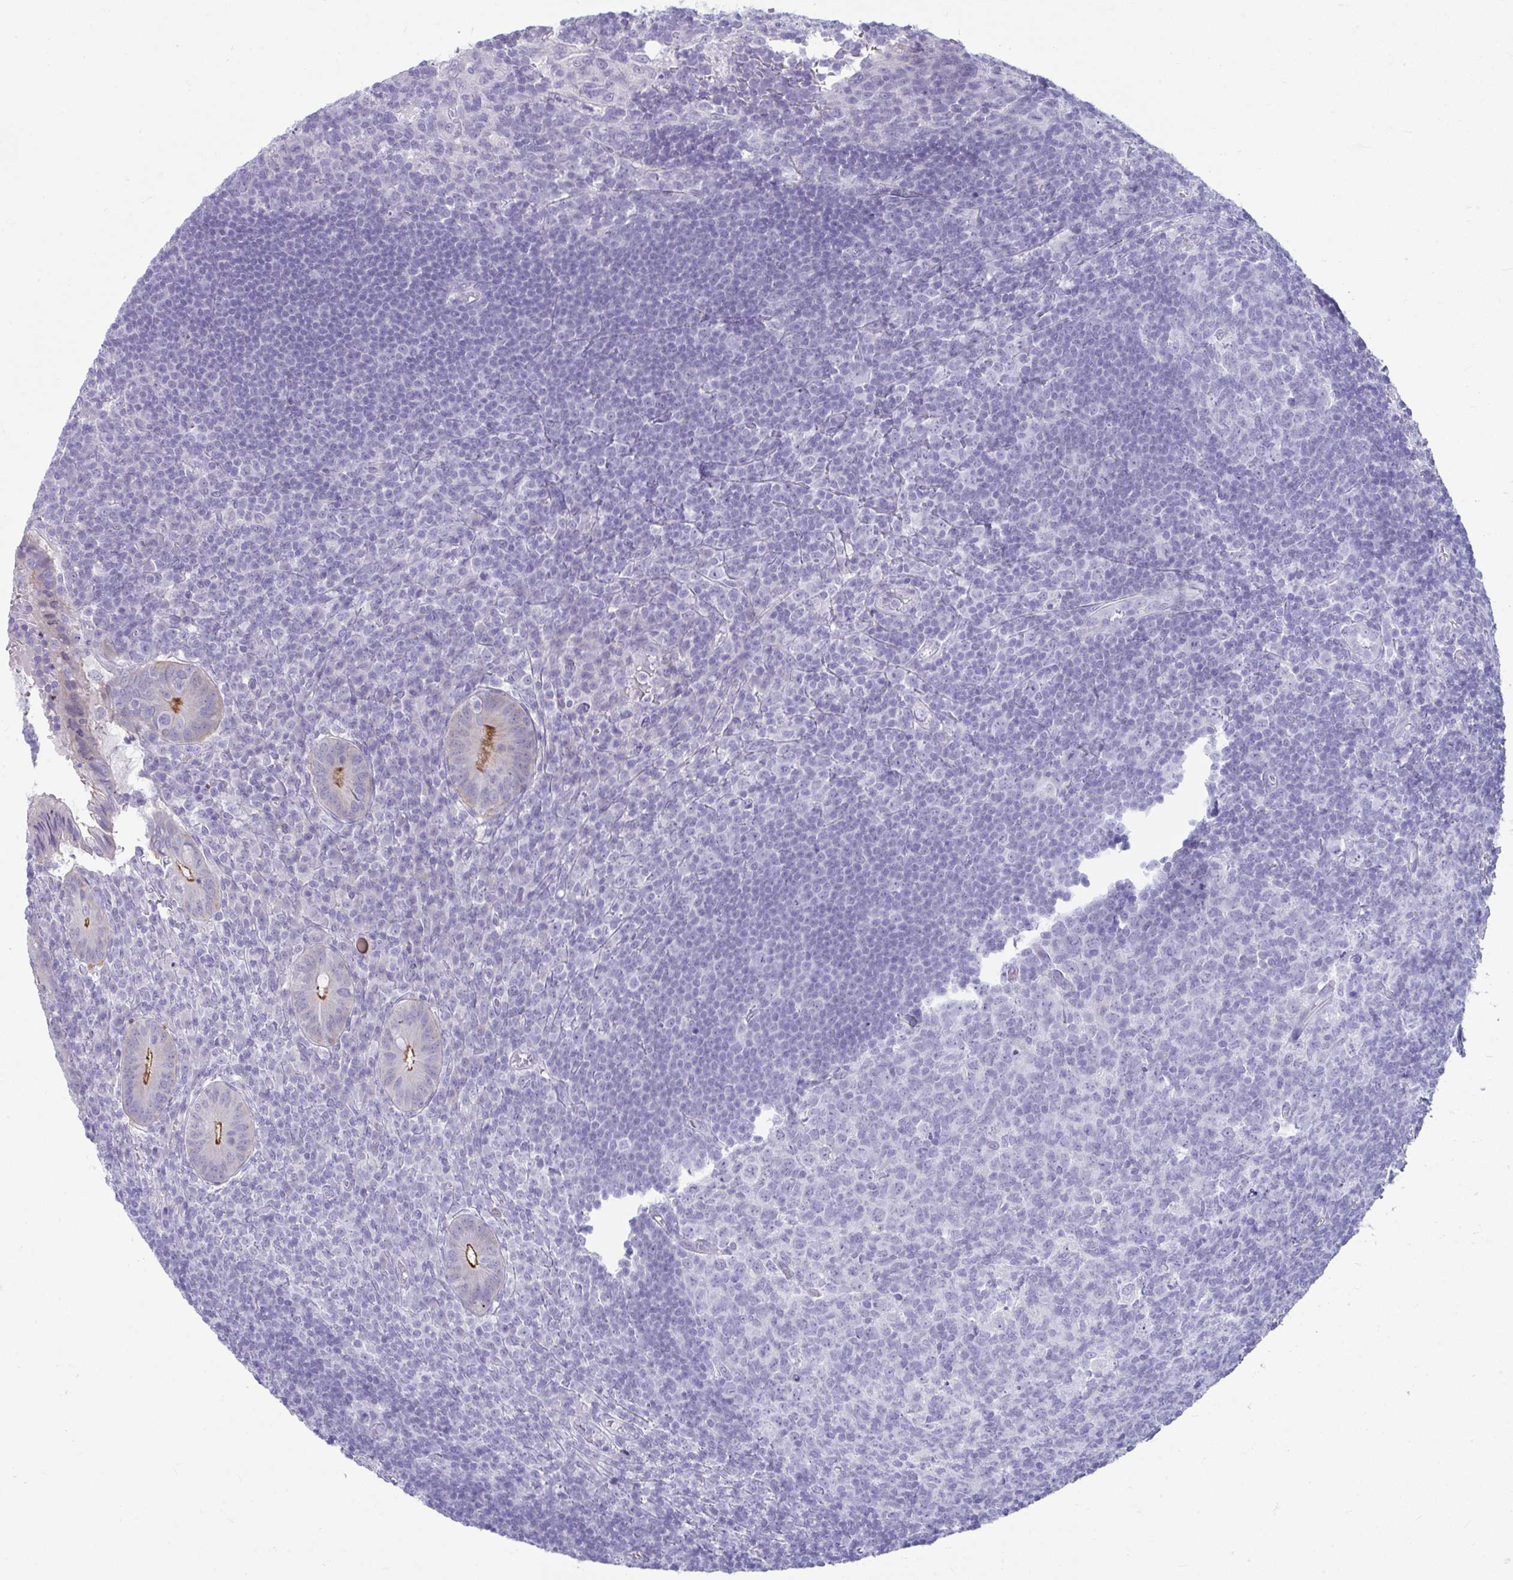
{"staining": {"intensity": "strong", "quantity": "<25%", "location": "cytoplasmic/membranous"}, "tissue": "appendix", "cell_type": "Glandular cells", "image_type": "normal", "snomed": [{"axis": "morphology", "description": "Normal tissue, NOS"}, {"axis": "topography", "description": "Appendix"}], "caption": "Protein positivity by immunohistochemistry reveals strong cytoplasmic/membranous staining in approximately <25% of glandular cells in benign appendix.", "gene": "PIGZ", "patient": {"sex": "male", "age": 18}}